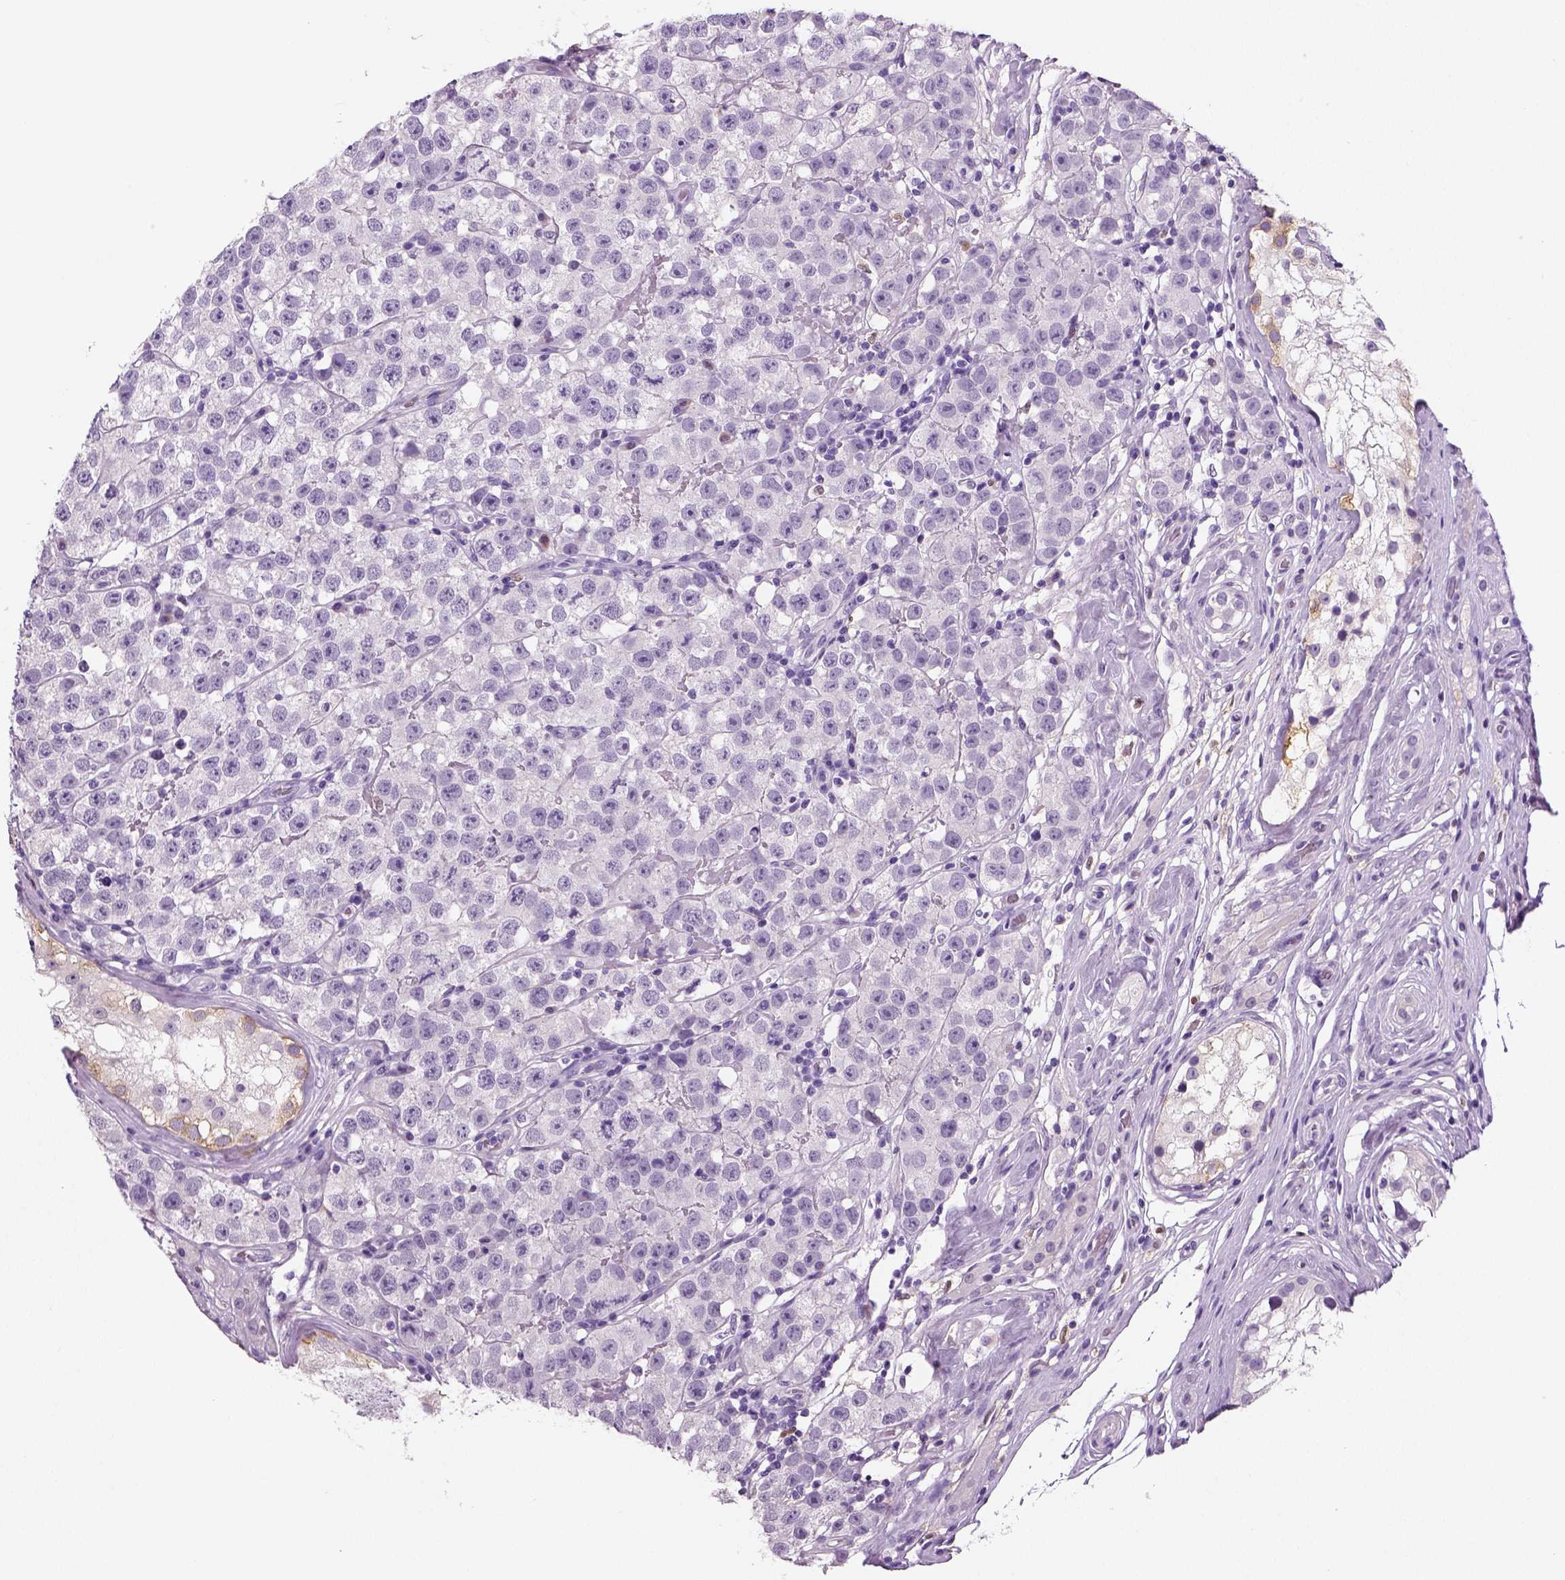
{"staining": {"intensity": "negative", "quantity": "none", "location": "none"}, "tissue": "testis cancer", "cell_type": "Tumor cells", "image_type": "cancer", "snomed": [{"axis": "morphology", "description": "Seminoma, NOS"}, {"axis": "topography", "description": "Testis"}], "caption": "DAB immunohistochemical staining of testis seminoma exhibits no significant staining in tumor cells.", "gene": "NECAB2", "patient": {"sex": "male", "age": 34}}